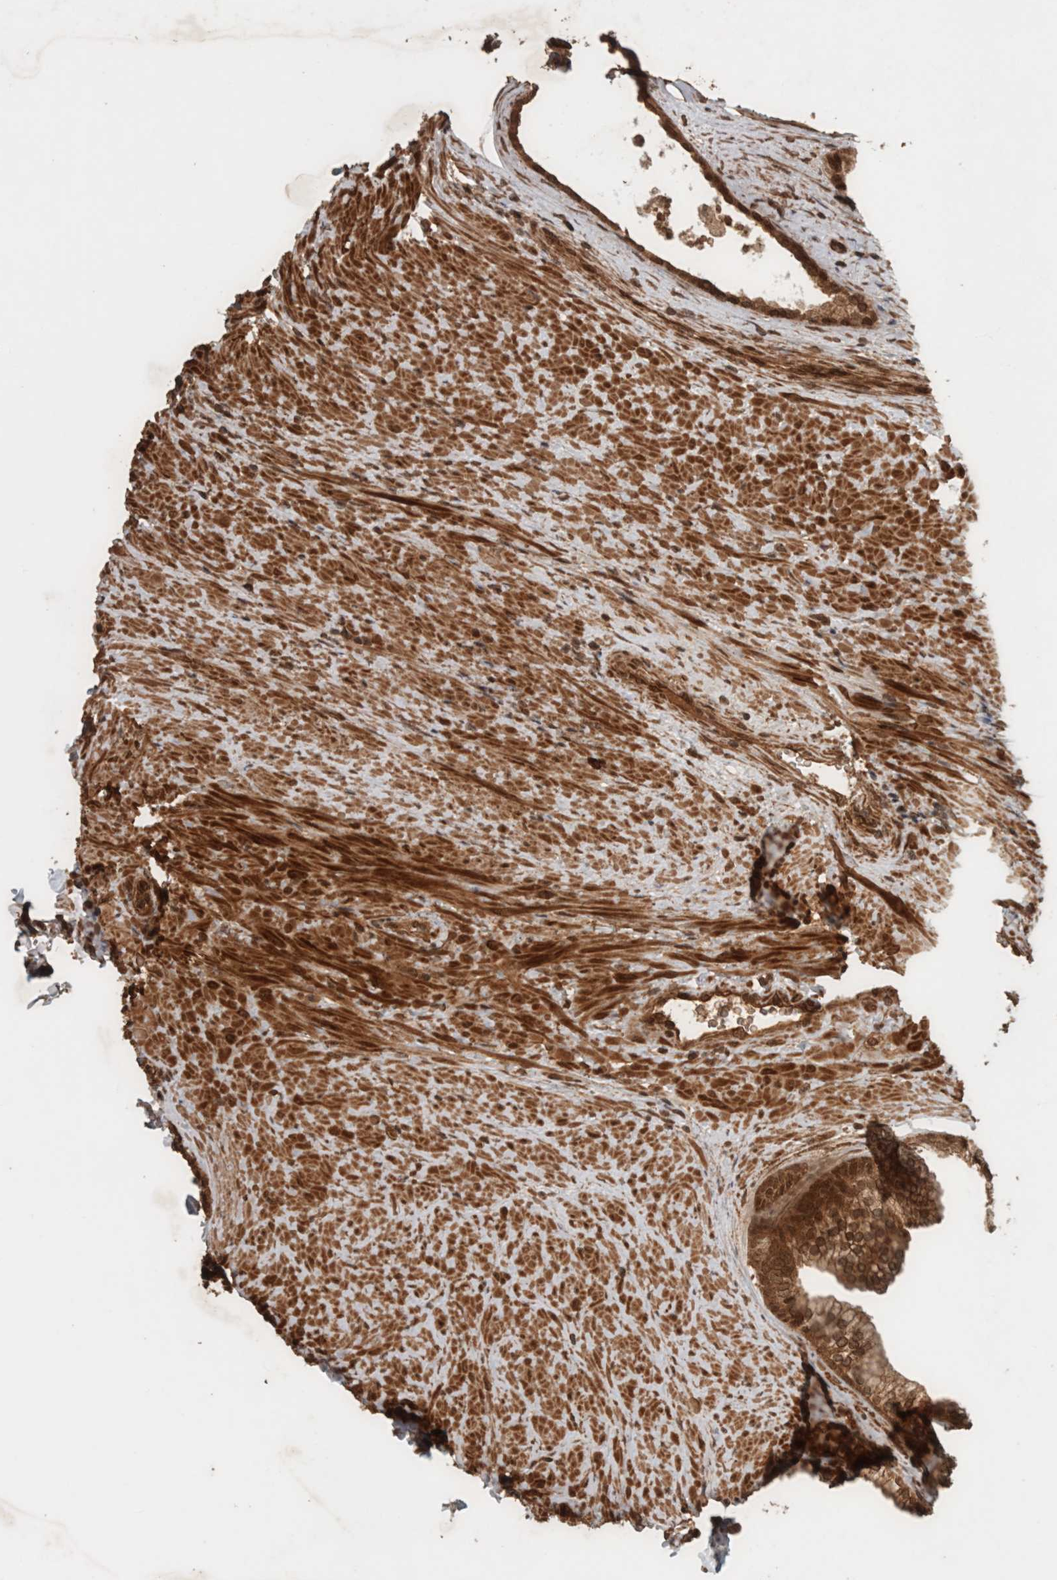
{"staining": {"intensity": "moderate", "quantity": ">75%", "location": "cytoplasmic/membranous,nuclear"}, "tissue": "prostate", "cell_type": "Glandular cells", "image_type": "normal", "snomed": [{"axis": "morphology", "description": "Normal tissue, NOS"}, {"axis": "topography", "description": "Prostate"}], "caption": "Moderate cytoplasmic/membranous,nuclear protein staining is appreciated in approximately >75% of glandular cells in prostate. The protein is shown in brown color, while the nuclei are stained blue.", "gene": "CNTROB", "patient": {"sex": "male", "age": 76}}